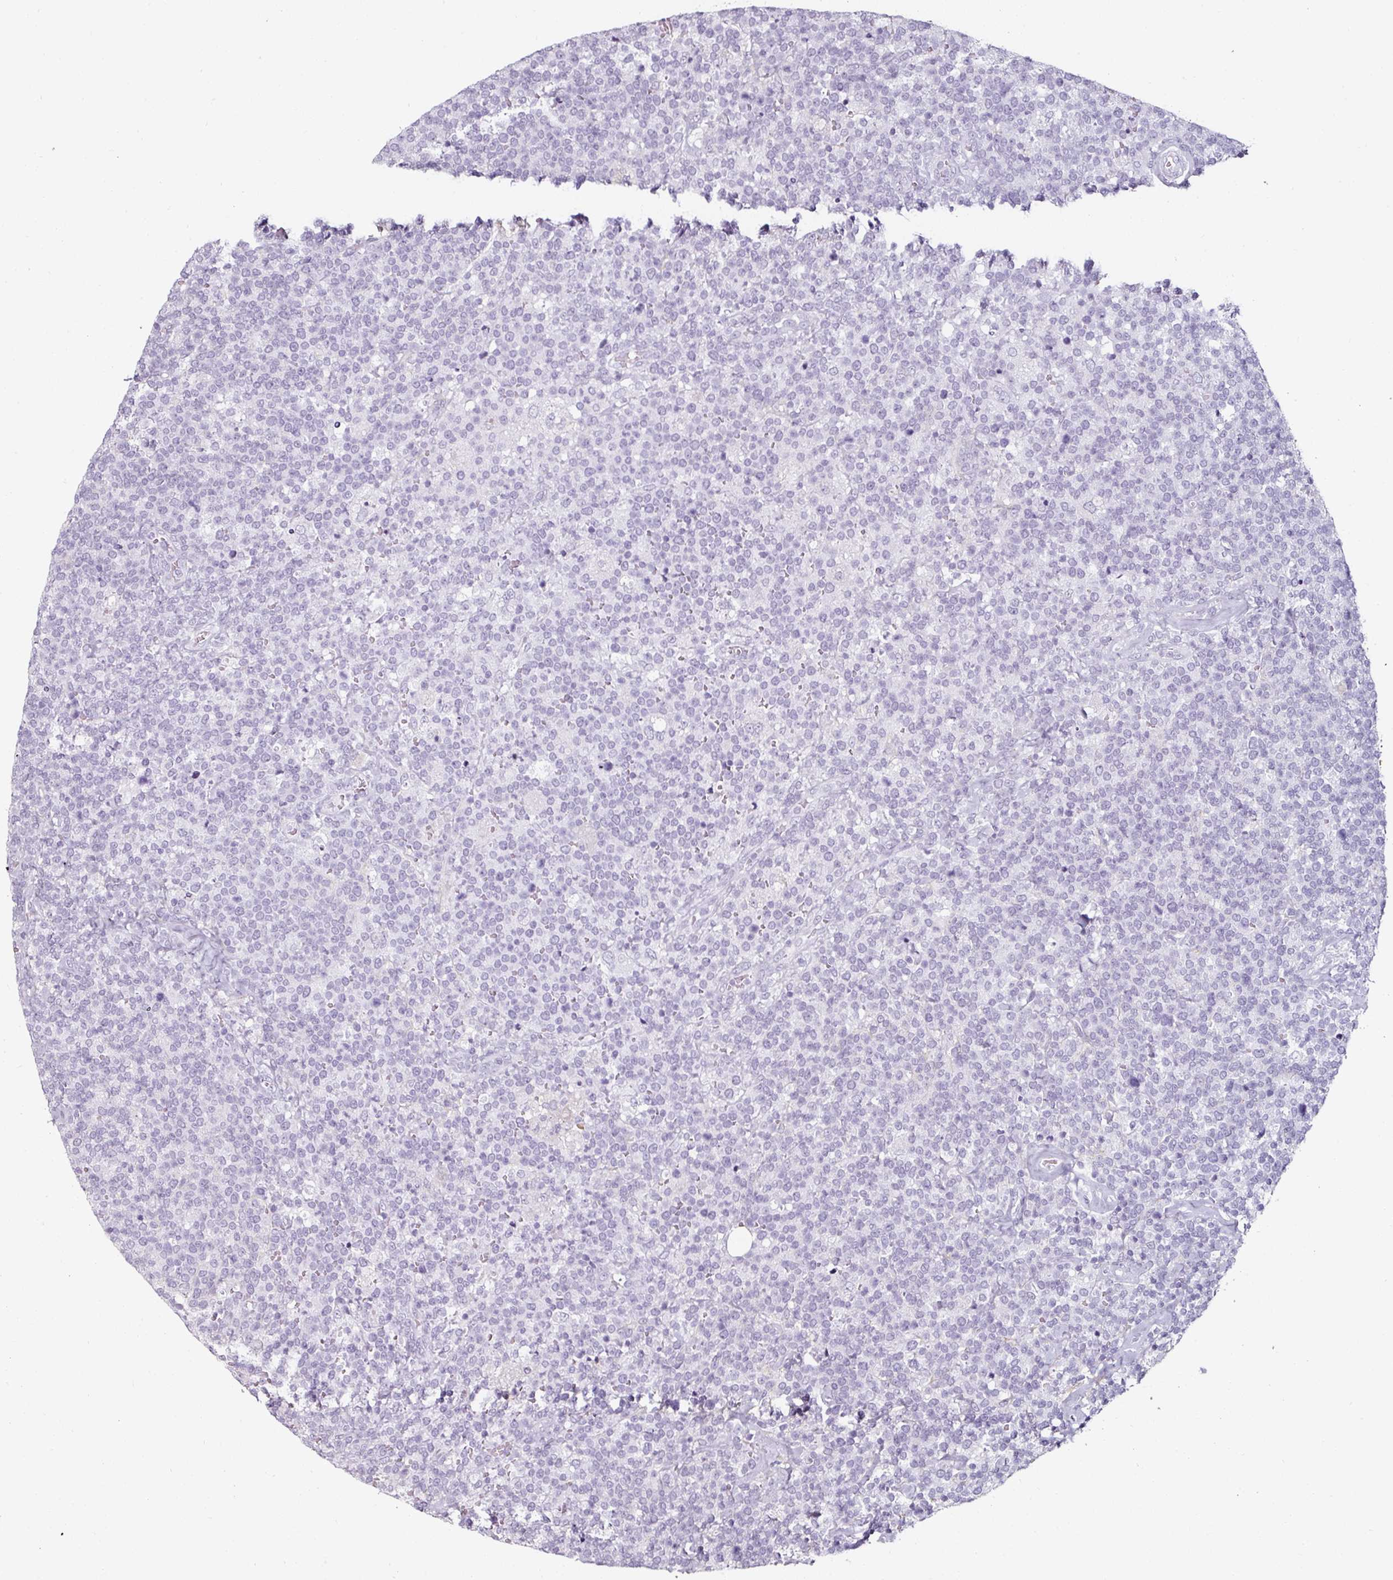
{"staining": {"intensity": "negative", "quantity": "none", "location": "none"}, "tissue": "lymphoma", "cell_type": "Tumor cells", "image_type": "cancer", "snomed": [{"axis": "morphology", "description": "Malignant lymphoma, non-Hodgkin's type, High grade"}, {"axis": "topography", "description": "Lymph node"}], "caption": "Immunohistochemistry (IHC) of high-grade malignant lymphoma, non-Hodgkin's type demonstrates no expression in tumor cells.", "gene": "CAP2", "patient": {"sex": "male", "age": 61}}